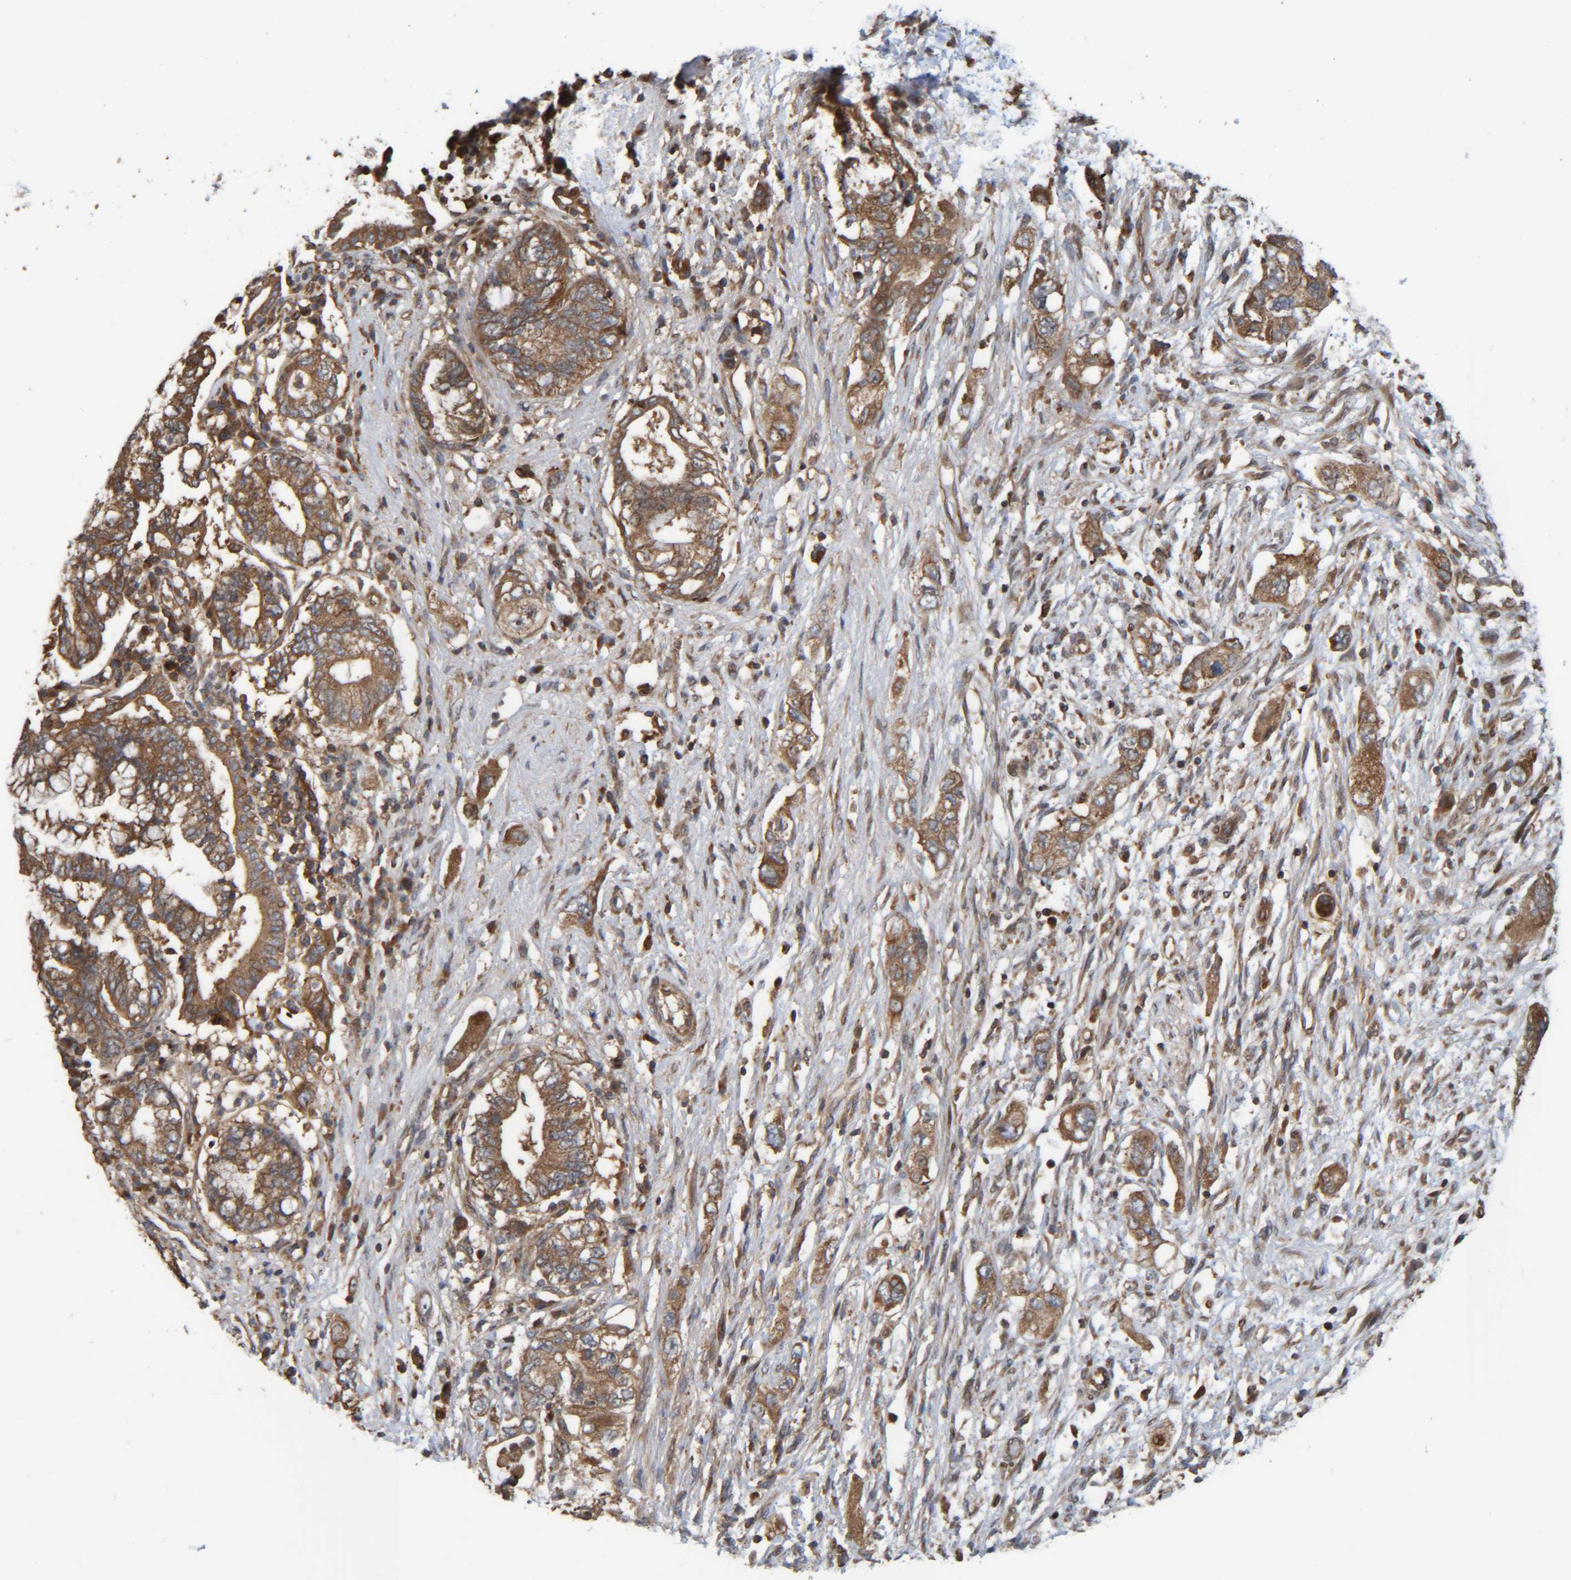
{"staining": {"intensity": "moderate", "quantity": ">75%", "location": "cytoplasmic/membranous"}, "tissue": "pancreatic cancer", "cell_type": "Tumor cells", "image_type": "cancer", "snomed": [{"axis": "morphology", "description": "Adenocarcinoma, NOS"}, {"axis": "topography", "description": "Pancreas"}], "caption": "A histopathology image of human pancreatic cancer stained for a protein shows moderate cytoplasmic/membranous brown staining in tumor cells. (IHC, brightfield microscopy, high magnification).", "gene": "CCDC57", "patient": {"sex": "female", "age": 73}}